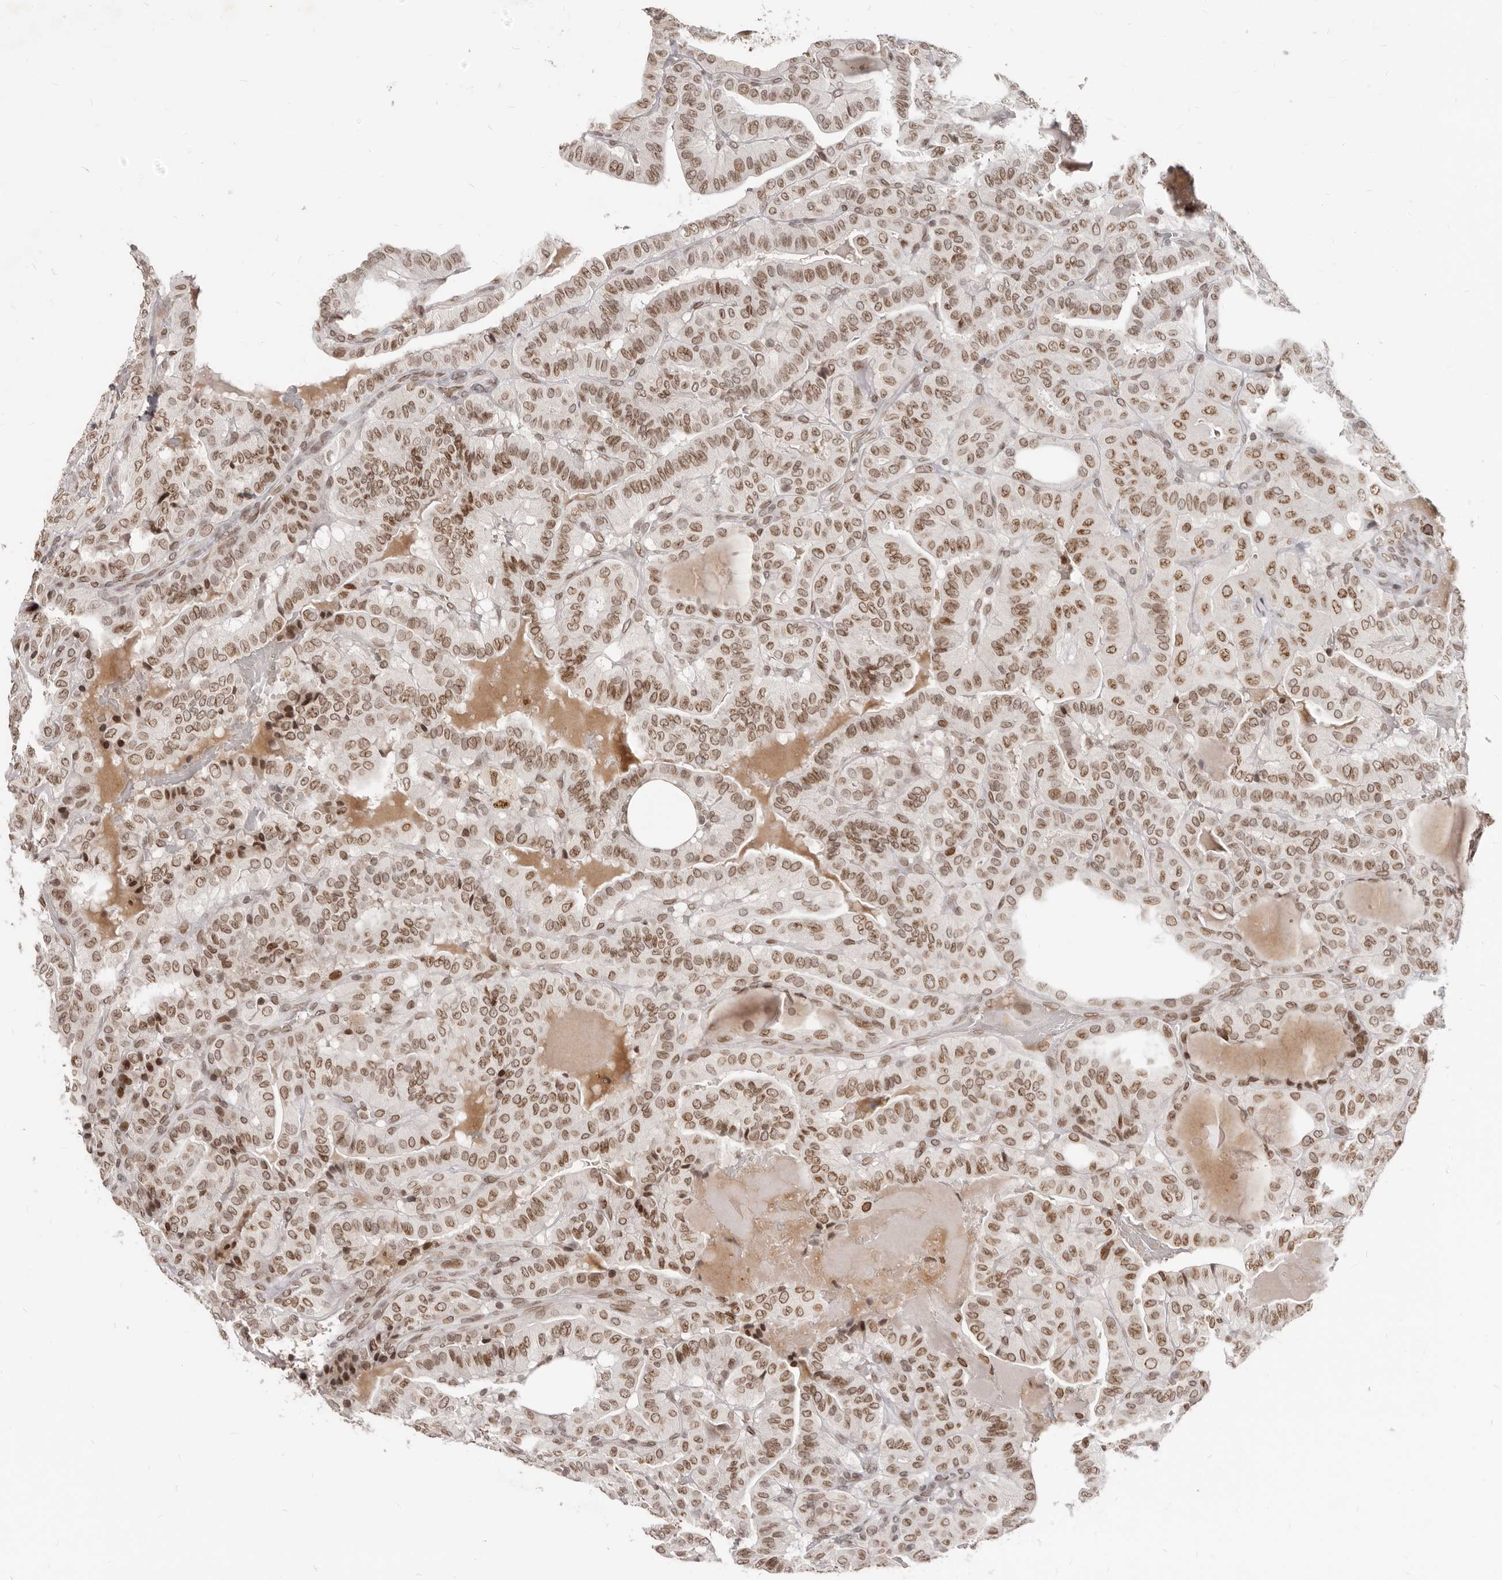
{"staining": {"intensity": "moderate", "quantity": ">75%", "location": "cytoplasmic/membranous,nuclear"}, "tissue": "thyroid cancer", "cell_type": "Tumor cells", "image_type": "cancer", "snomed": [{"axis": "morphology", "description": "Papillary adenocarcinoma, NOS"}, {"axis": "topography", "description": "Thyroid gland"}], "caption": "Human thyroid papillary adenocarcinoma stained for a protein (brown) exhibits moderate cytoplasmic/membranous and nuclear positive expression in about >75% of tumor cells.", "gene": "NUP153", "patient": {"sex": "male", "age": 77}}